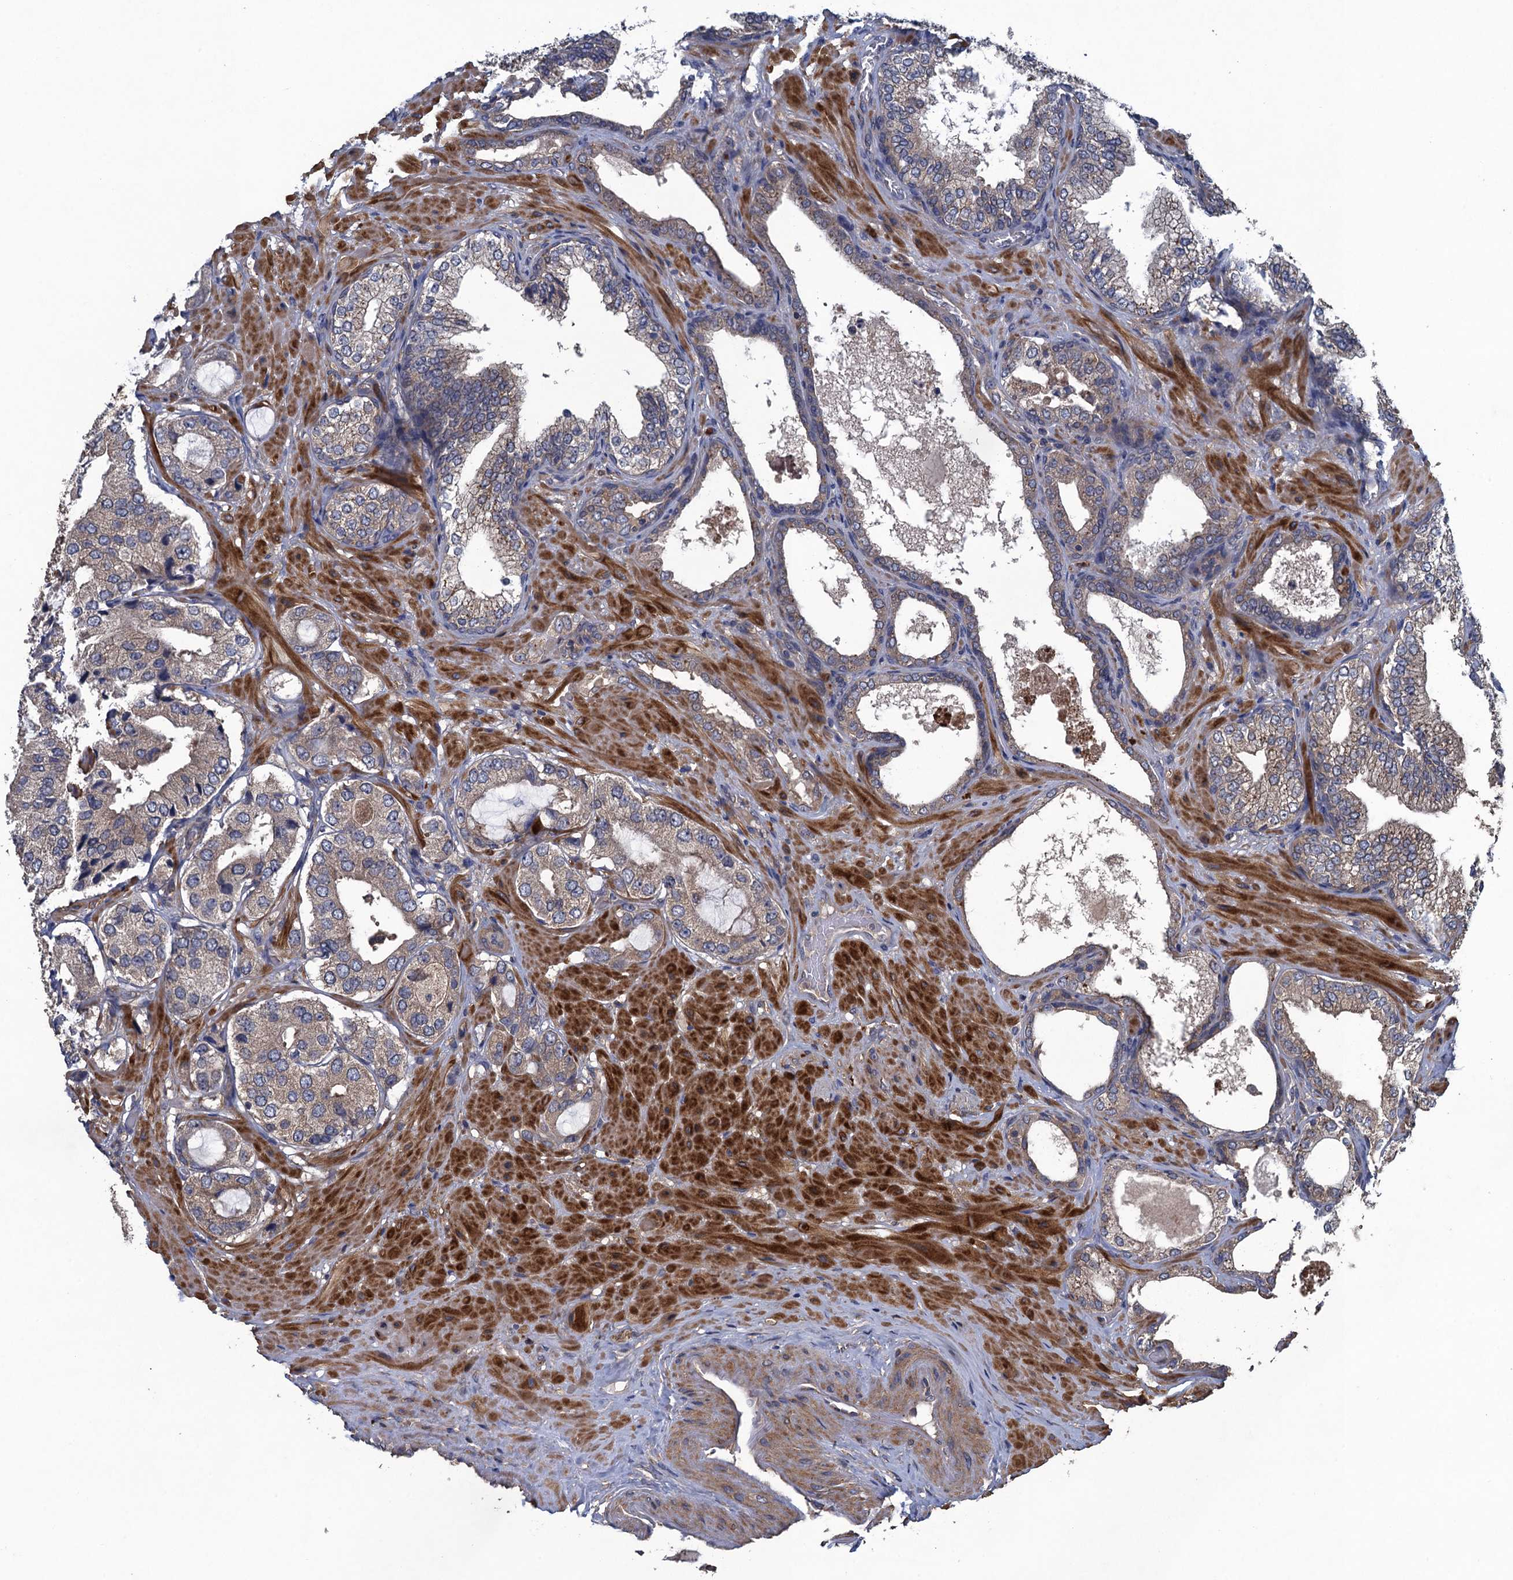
{"staining": {"intensity": "negative", "quantity": "none", "location": "none"}, "tissue": "prostate cancer", "cell_type": "Tumor cells", "image_type": "cancer", "snomed": [{"axis": "morphology", "description": "Adenocarcinoma, High grade"}, {"axis": "topography", "description": "Prostate"}], "caption": "Immunohistochemical staining of prostate cancer (high-grade adenocarcinoma) reveals no significant expression in tumor cells. The staining is performed using DAB (3,3'-diaminobenzidine) brown chromogen with nuclei counter-stained in using hematoxylin.", "gene": "CNTN5", "patient": {"sex": "male", "age": 59}}